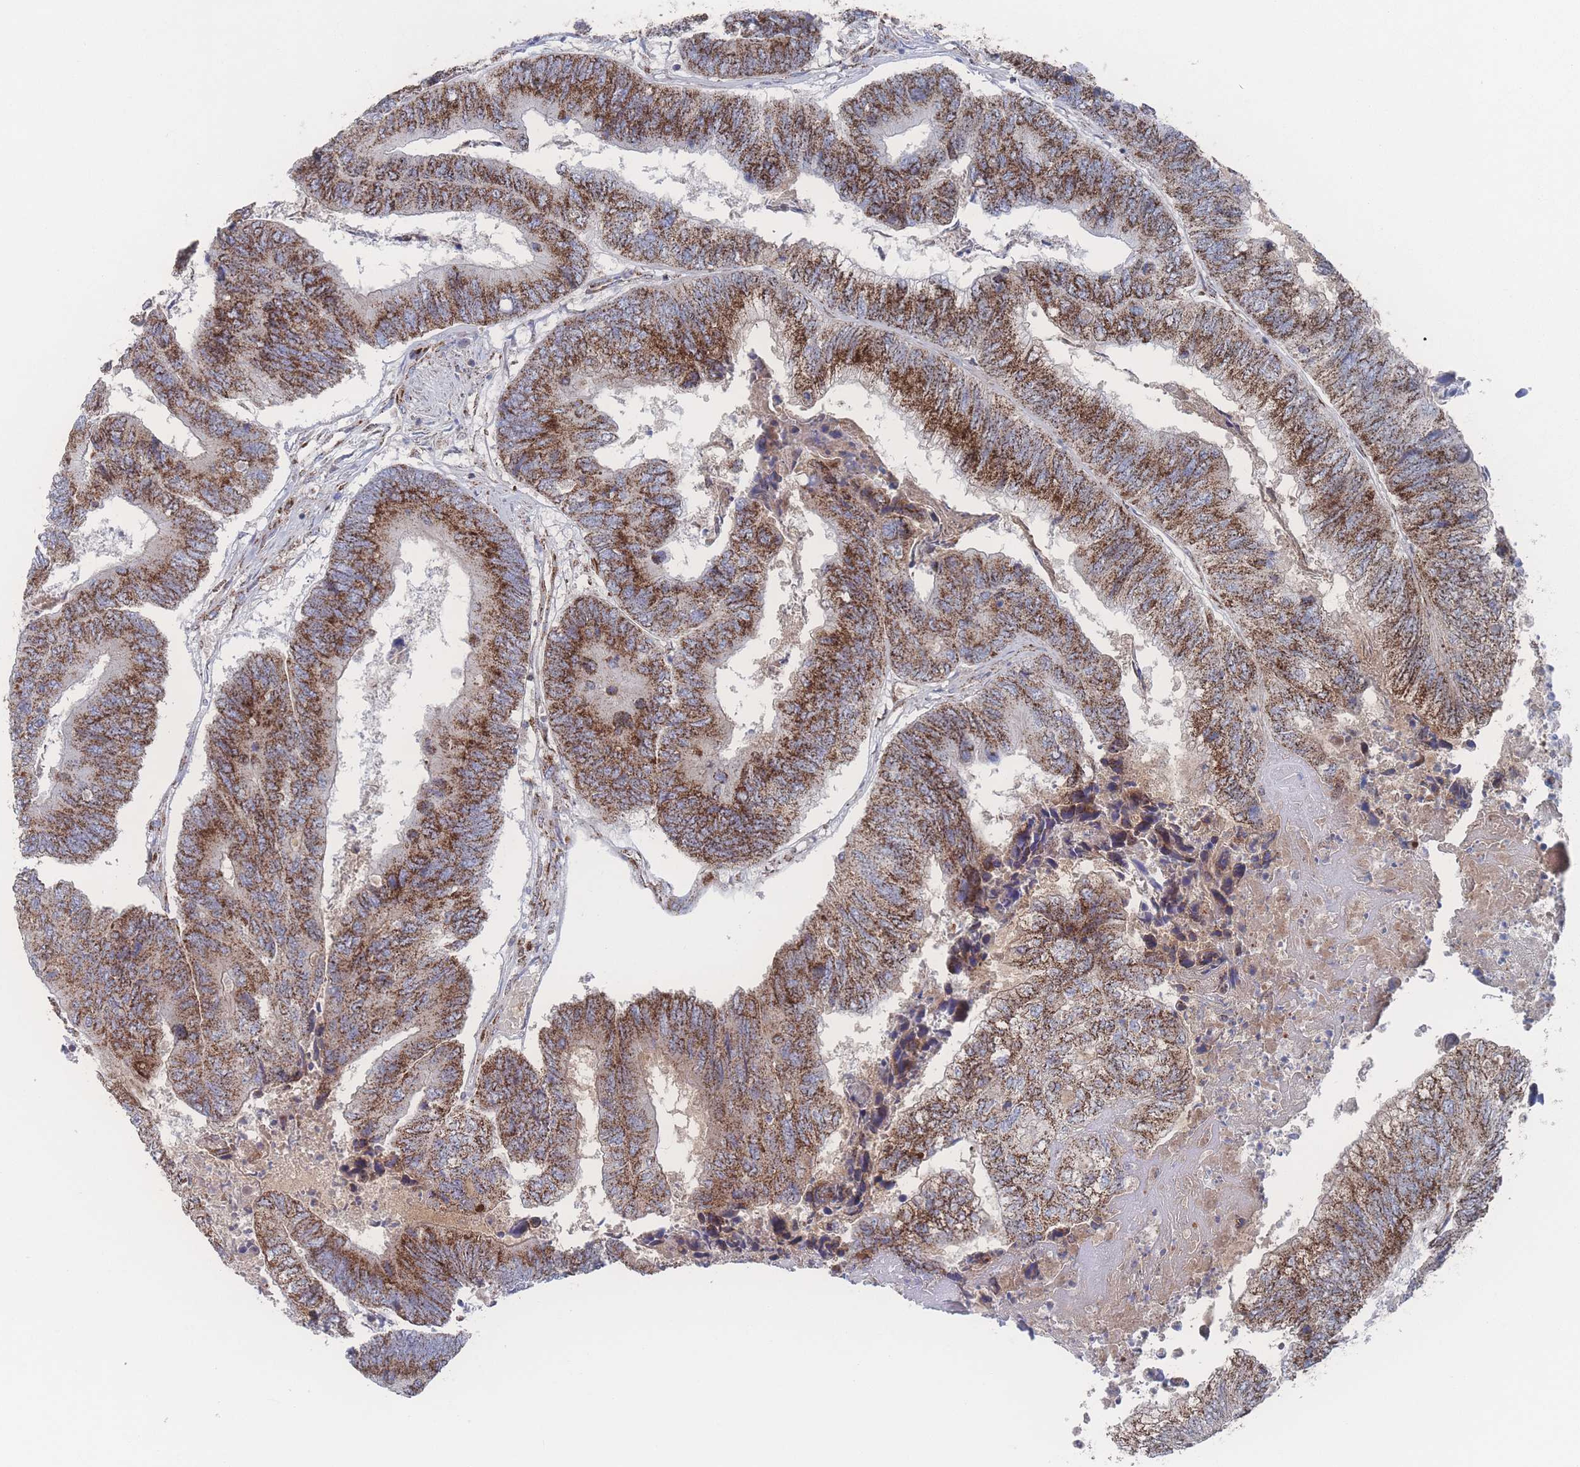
{"staining": {"intensity": "strong", "quantity": ">75%", "location": "cytoplasmic/membranous"}, "tissue": "colorectal cancer", "cell_type": "Tumor cells", "image_type": "cancer", "snomed": [{"axis": "morphology", "description": "Adenocarcinoma, NOS"}, {"axis": "topography", "description": "Colon"}], "caption": "Immunohistochemical staining of human adenocarcinoma (colorectal) demonstrates high levels of strong cytoplasmic/membranous expression in approximately >75% of tumor cells.", "gene": "PEX14", "patient": {"sex": "female", "age": 67}}